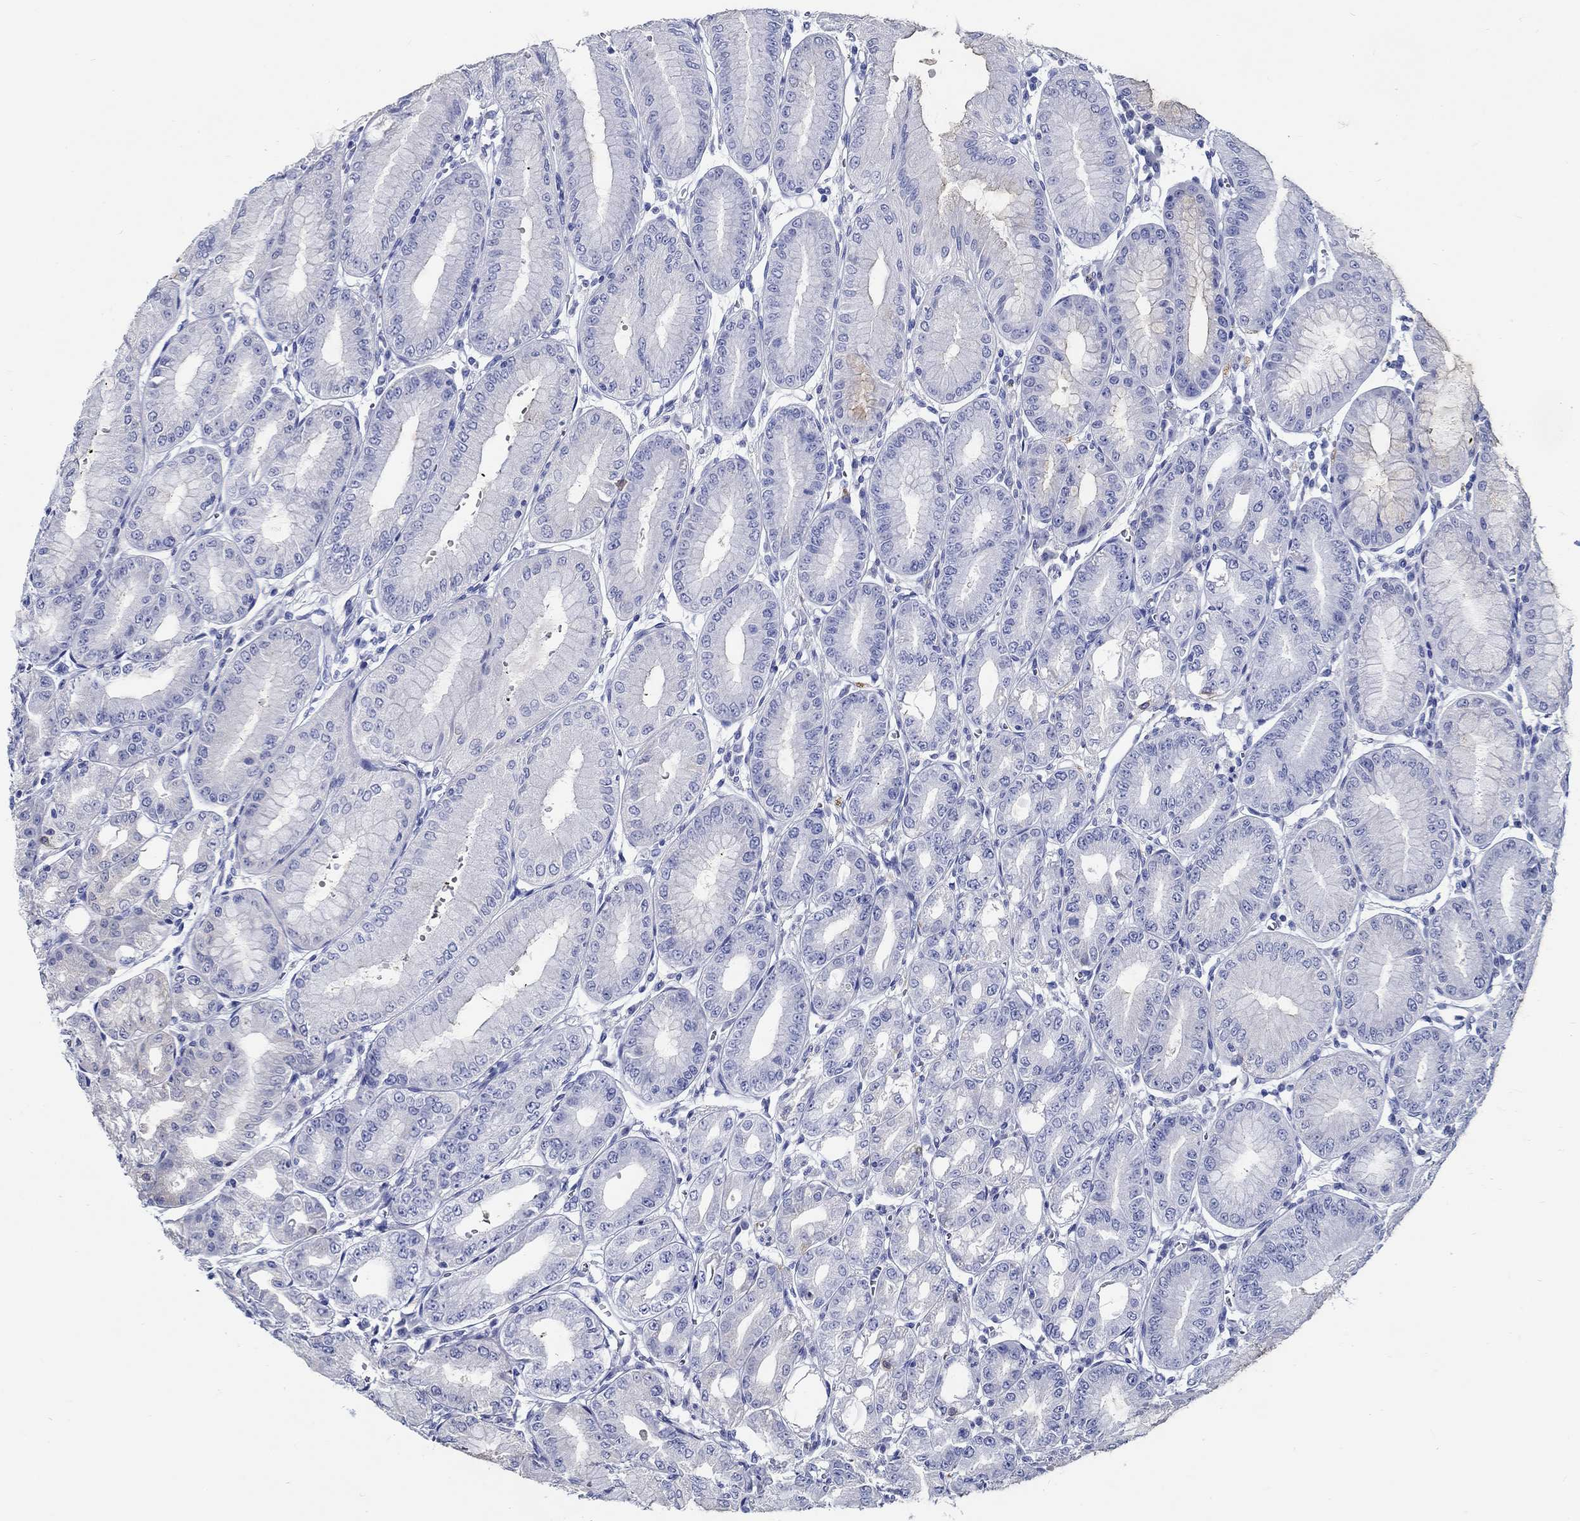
{"staining": {"intensity": "negative", "quantity": "none", "location": "none"}, "tissue": "stomach", "cell_type": "Glandular cells", "image_type": "normal", "snomed": [{"axis": "morphology", "description": "Normal tissue, NOS"}, {"axis": "topography", "description": "Stomach, lower"}], "caption": "Human stomach stained for a protein using IHC reveals no expression in glandular cells.", "gene": "FBXO2", "patient": {"sex": "male", "age": 71}}